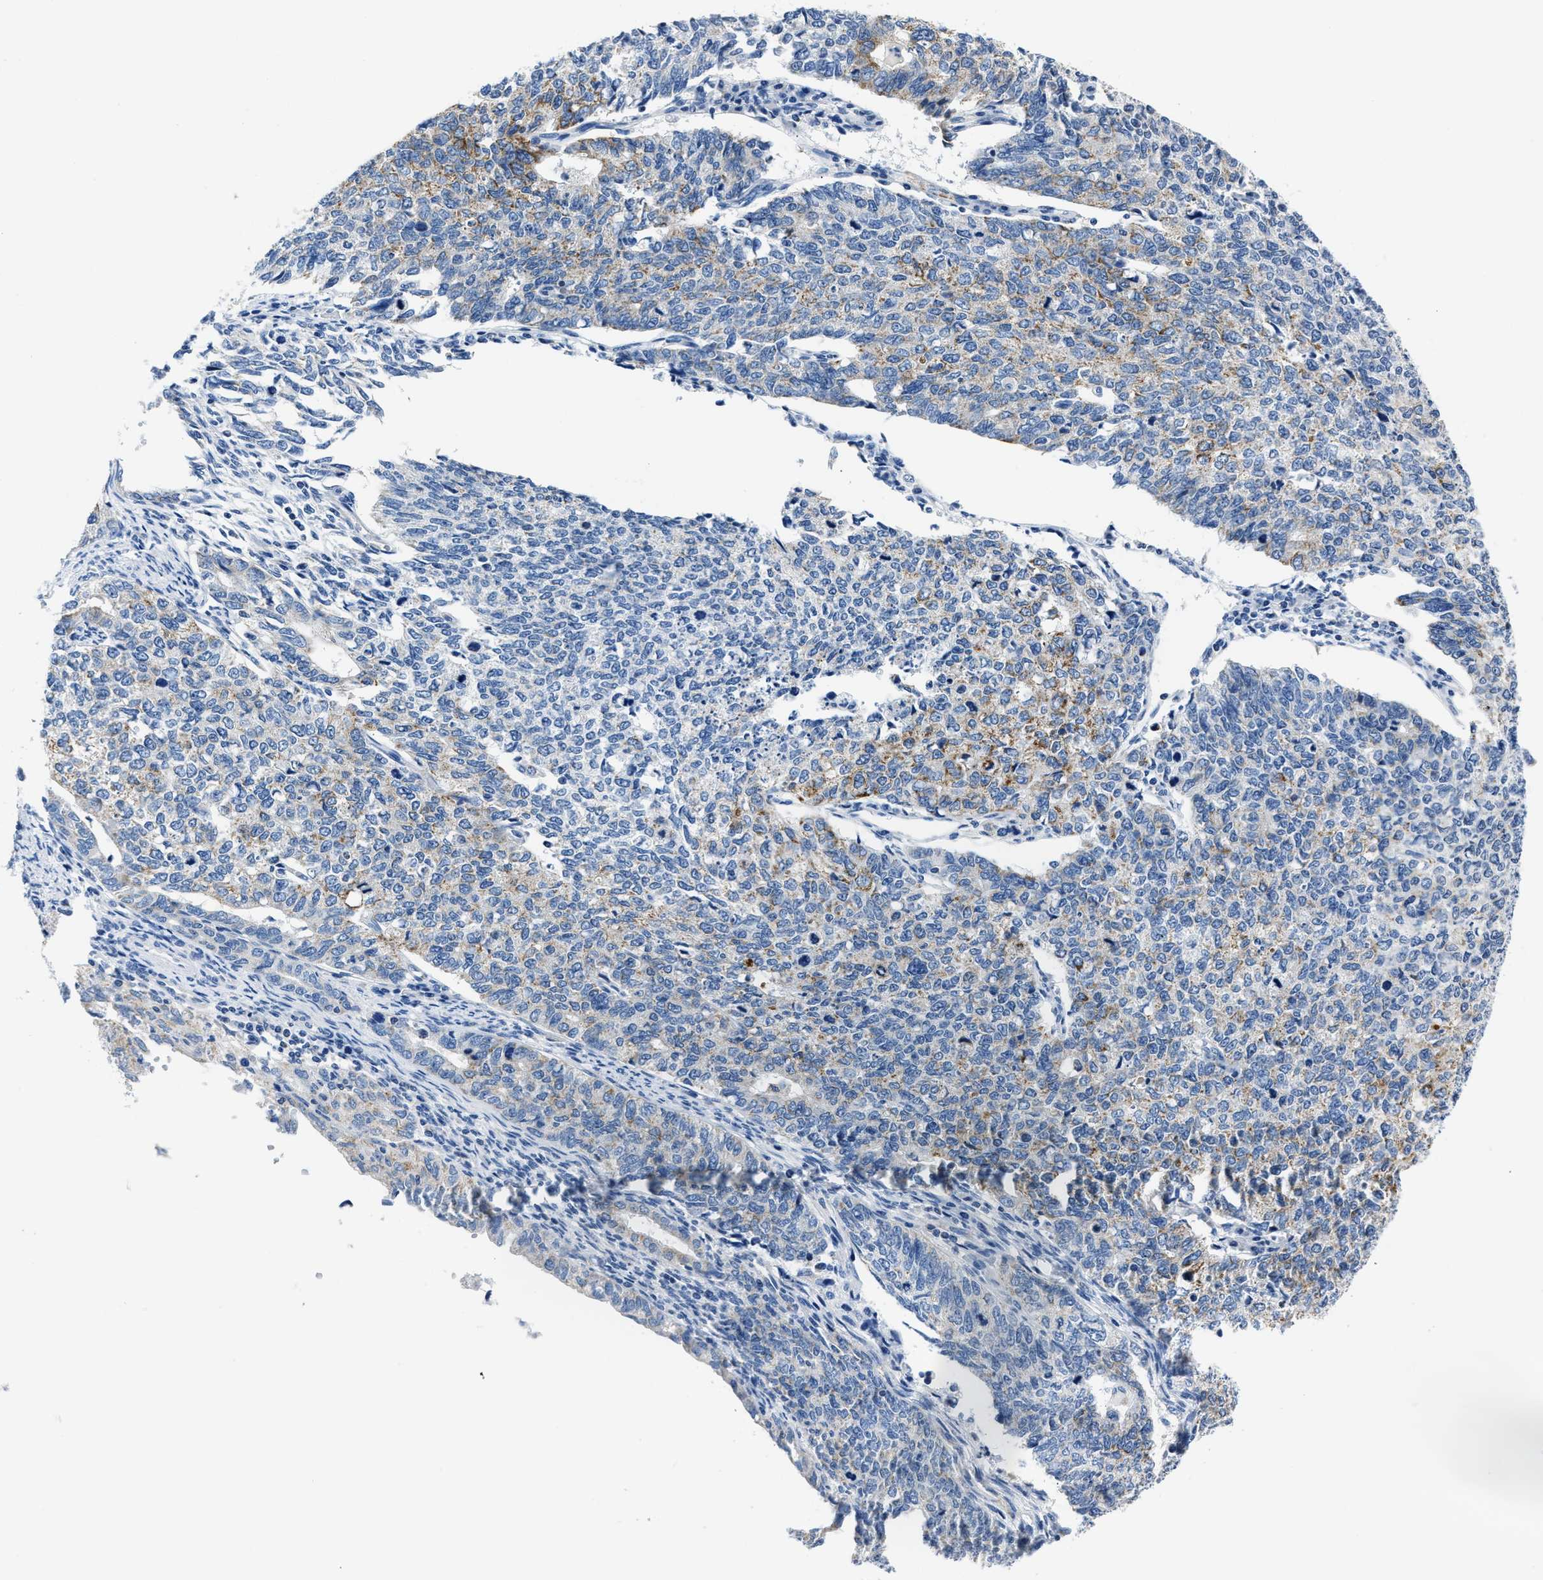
{"staining": {"intensity": "weak", "quantity": "25%-75%", "location": "cytoplasmic/membranous"}, "tissue": "cervical cancer", "cell_type": "Tumor cells", "image_type": "cancer", "snomed": [{"axis": "morphology", "description": "Squamous cell carcinoma, NOS"}, {"axis": "topography", "description": "Cervix"}], "caption": "Human cervical squamous cell carcinoma stained with a protein marker demonstrates weak staining in tumor cells.", "gene": "AMACR", "patient": {"sex": "female", "age": 63}}